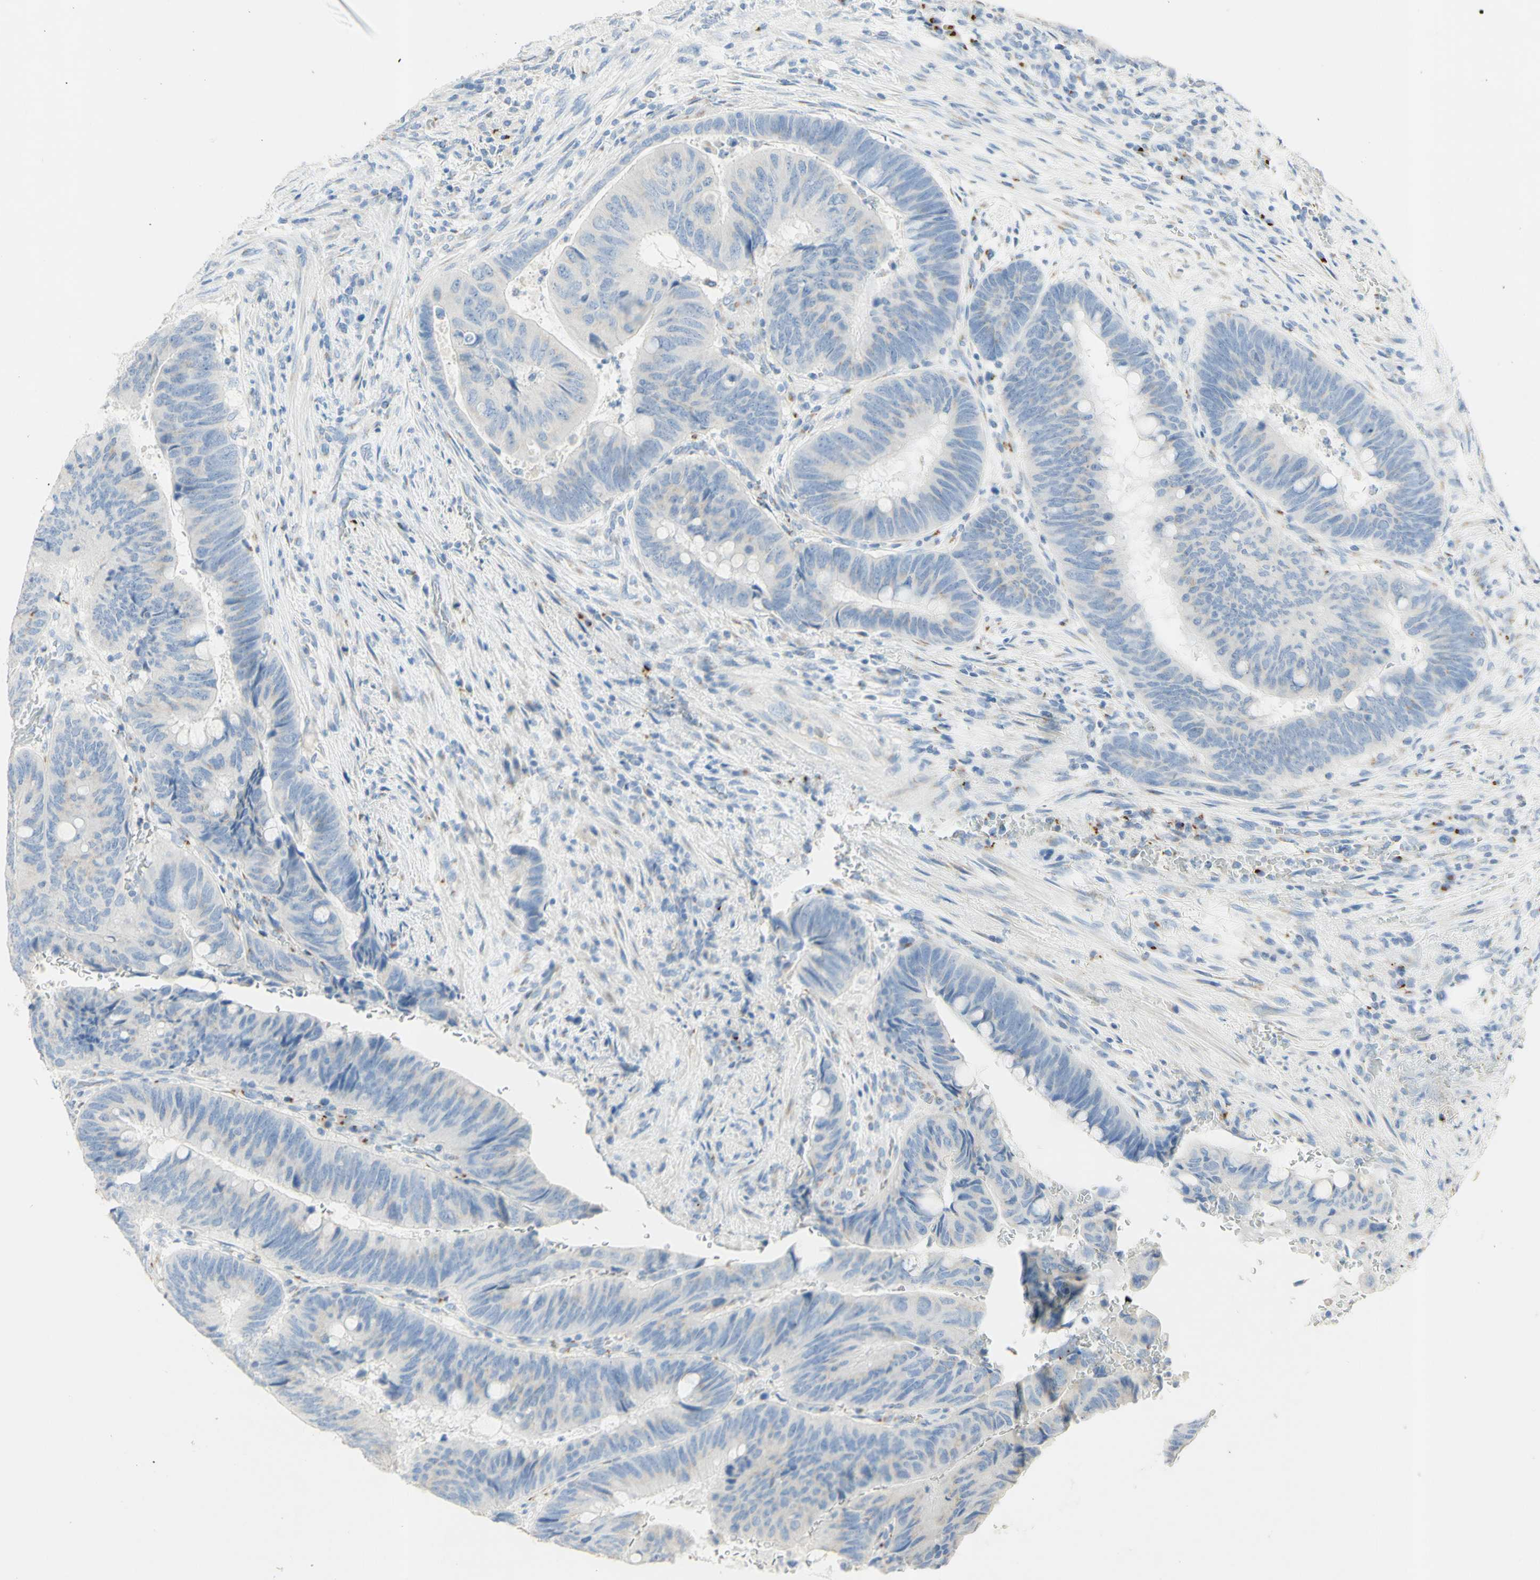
{"staining": {"intensity": "weak", "quantity": "<25%", "location": "cytoplasmic/membranous"}, "tissue": "colorectal cancer", "cell_type": "Tumor cells", "image_type": "cancer", "snomed": [{"axis": "morphology", "description": "Normal tissue, NOS"}, {"axis": "morphology", "description": "Adenocarcinoma, NOS"}, {"axis": "topography", "description": "Rectum"}, {"axis": "topography", "description": "Peripheral nerve tissue"}], "caption": "DAB immunohistochemical staining of adenocarcinoma (colorectal) demonstrates no significant positivity in tumor cells.", "gene": "MANEA", "patient": {"sex": "male", "age": 92}}